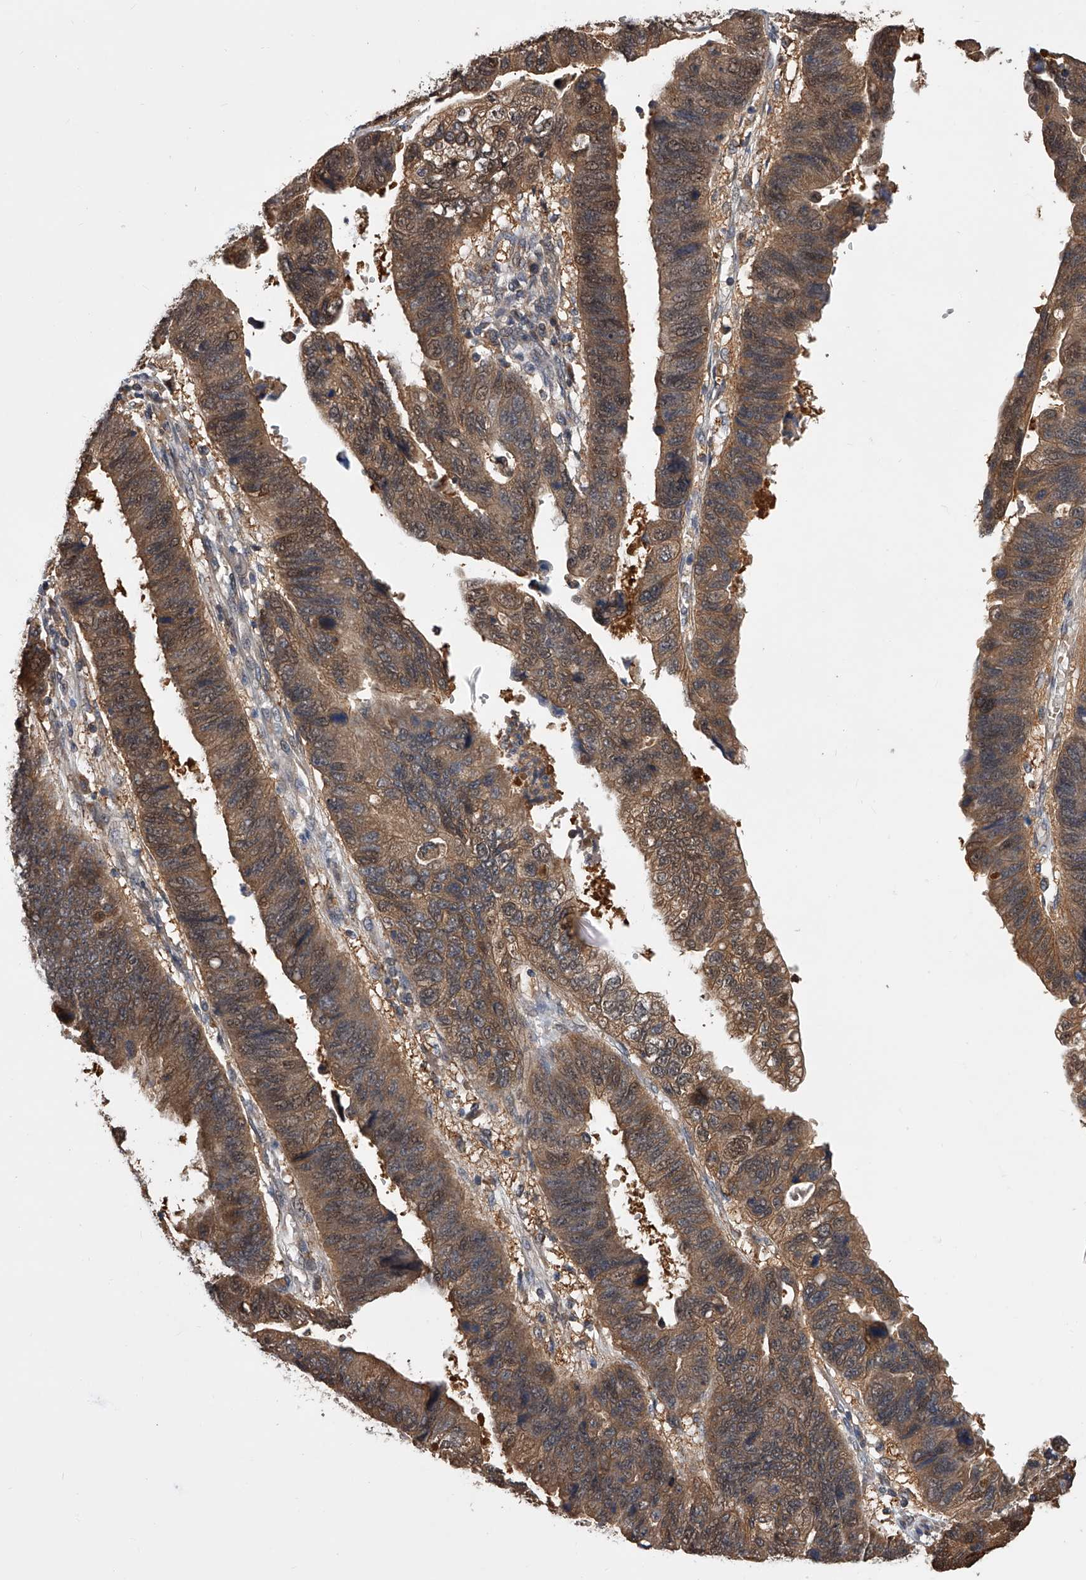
{"staining": {"intensity": "moderate", "quantity": ">75%", "location": "cytoplasmic/membranous,nuclear"}, "tissue": "stomach cancer", "cell_type": "Tumor cells", "image_type": "cancer", "snomed": [{"axis": "morphology", "description": "Adenocarcinoma, NOS"}, {"axis": "topography", "description": "Stomach"}], "caption": "This histopathology image displays immunohistochemistry staining of human stomach cancer (adenocarcinoma), with medium moderate cytoplasmic/membranous and nuclear staining in approximately >75% of tumor cells.", "gene": "GMDS", "patient": {"sex": "male", "age": 59}}